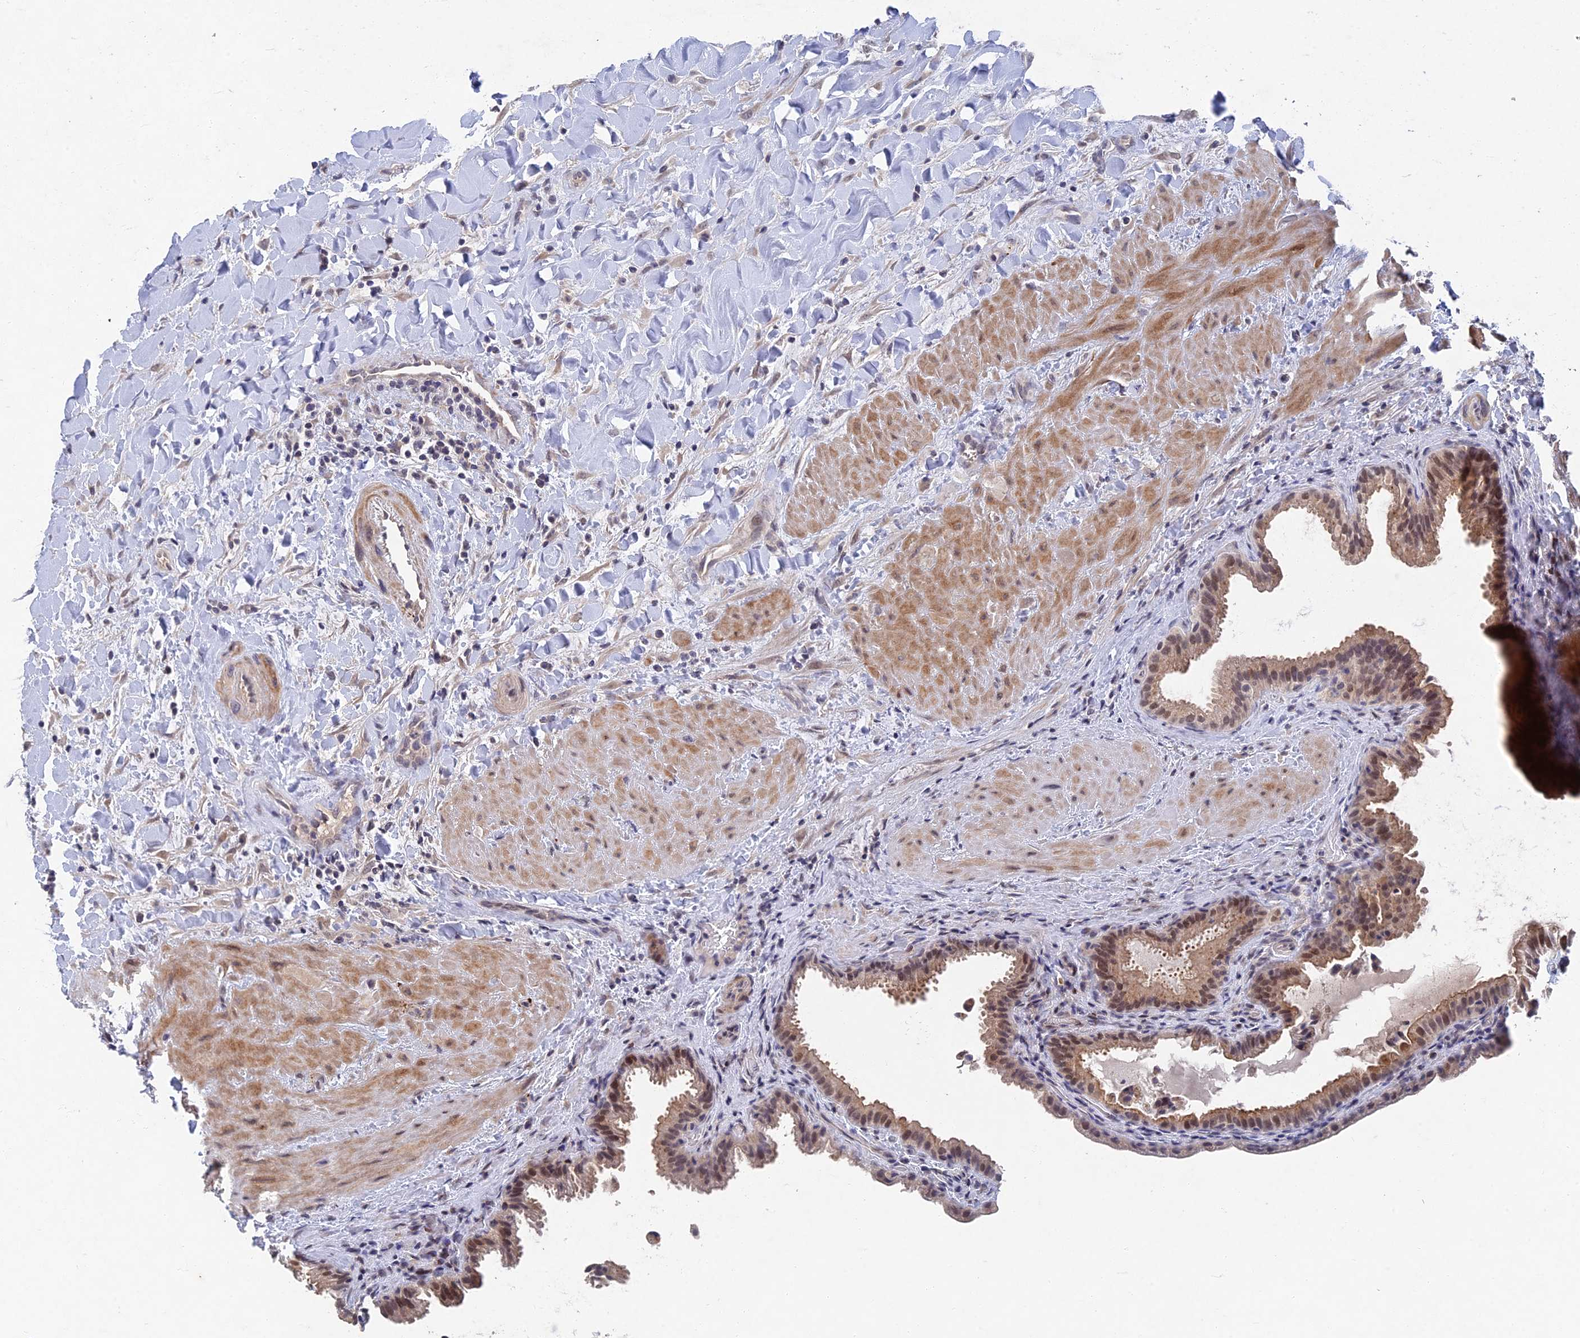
{"staining": {"intensity": "moderate", "quantity": "25%-75%", "location": "cytoplasmic/membranous,nuclear"}, "tissue": "gallbladder", "cell_type": "Glandular cells", "image_type": "normal", "snomed": [{"axis": "morphology", "description": "Normal tissue, NOS"}, {"axis": "topography", "description": "Gallbladder"}], "caption": "A brown stain highlights moderate cytoplasmic/membranous,nuclear staining of a protein in glandular cells of benign human gallbladder.", "gene": "GNA15", "patient": {"sex": "male", "age": 24}}